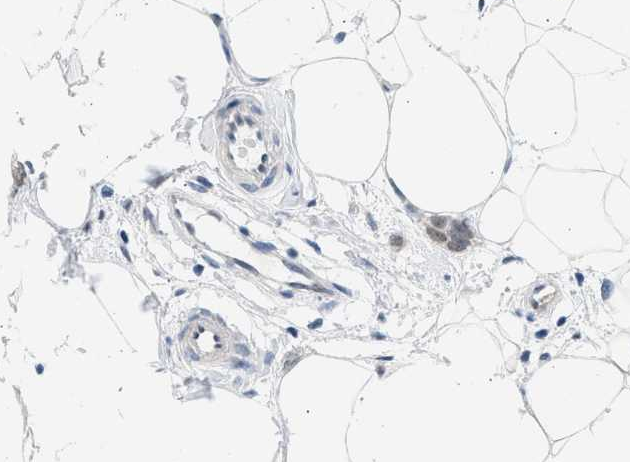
{"staining": {"intensity": "weak", "quantity": "<25%", "location": "nuclear"}, "tissue": "breast cancer", "cell_type": "Tumor cells", "image_type": "cancer", "snomed": [{"axis": "morphology", "description": "Lobular carcinoma"}, {"axis": "topography", "description": "Skin"}, {"axis": "topography", "description": "Breast"}], "caption": "An immunohistochemistry histopathology image of breast cancer is shown. There is no staining in tumor cells of breast cancer. The staining is performed using DAB (3,3'-diaminobenzidine) brown chromogen with nuclei counter-stained in using hematoxylin.", "gene": "HIPK1", "patient": {"sex": "female", "age": 46}}